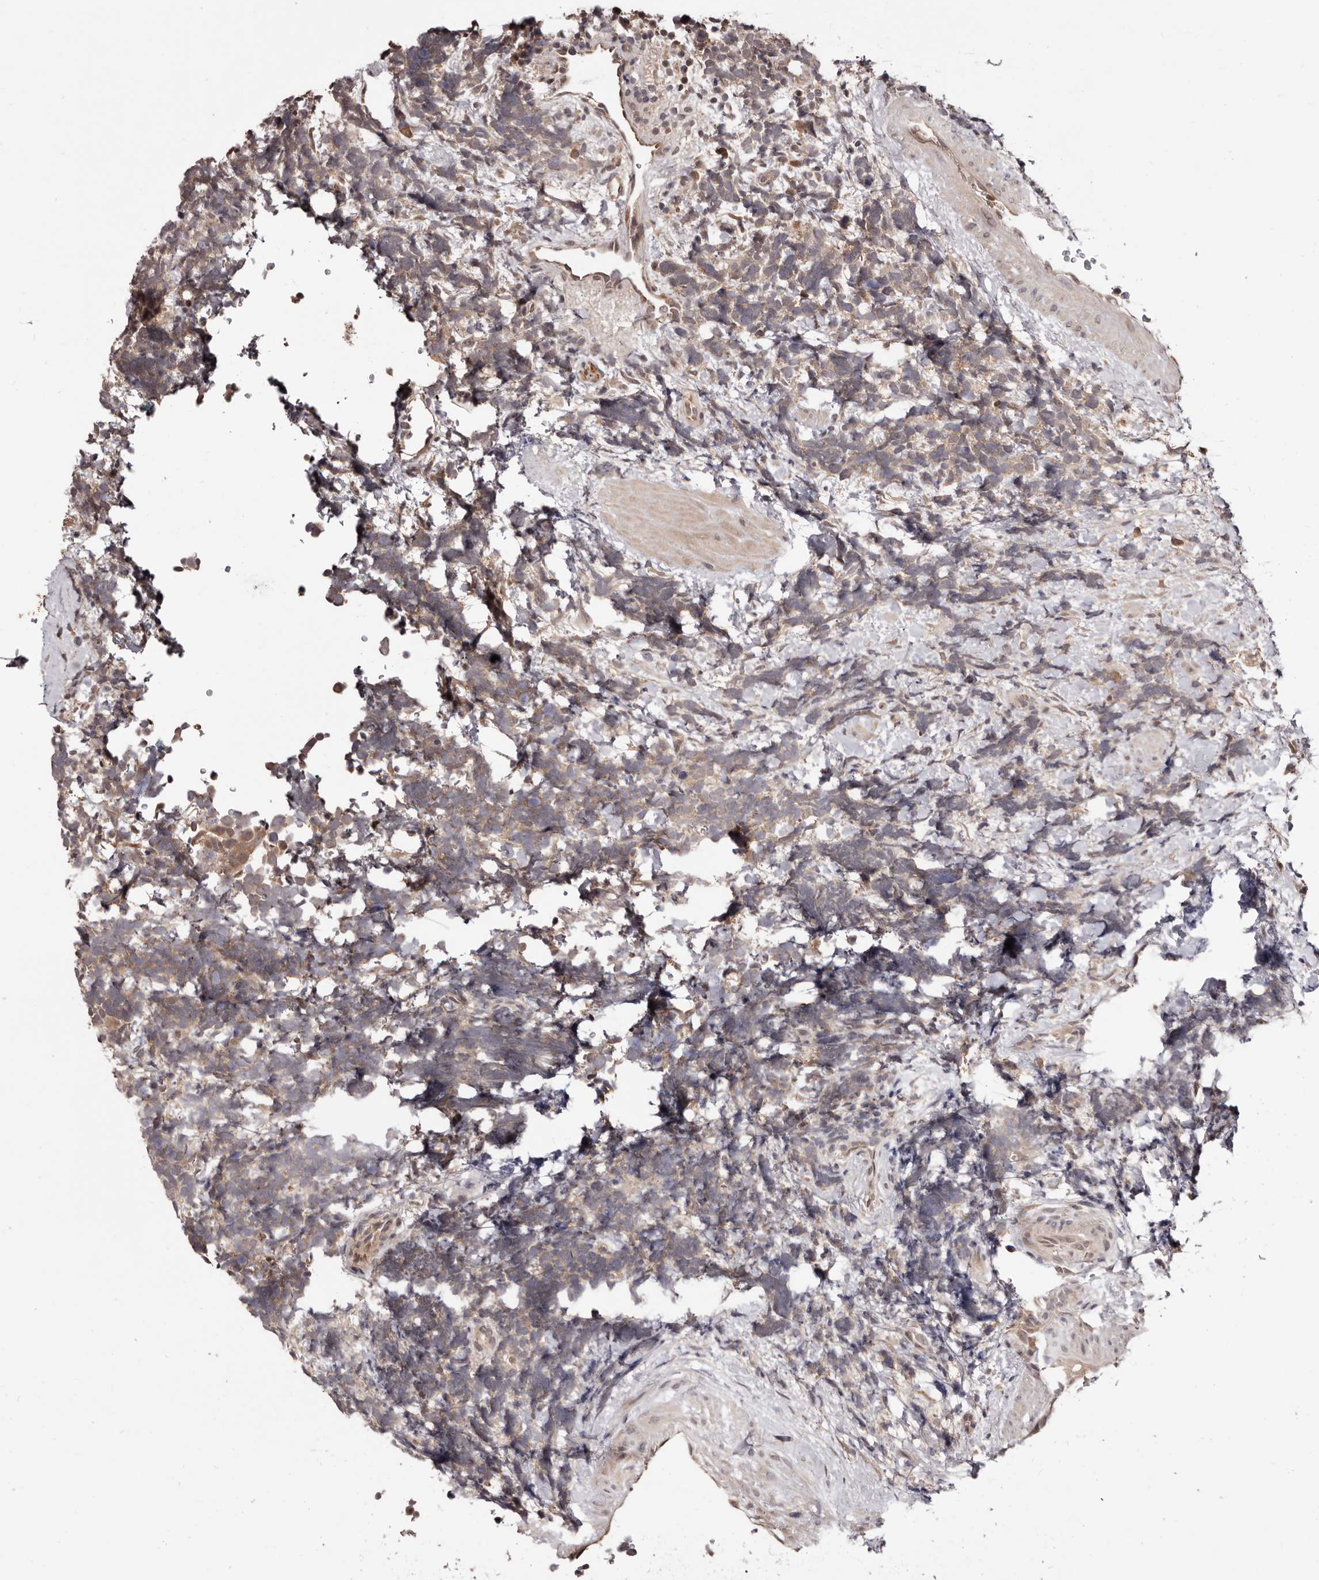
{"staining": {"intensity": "weak", "quantity": ">75%", "location": "cytoplasmic/membranous"}, "tissue": "urothelial cancer", "cell_type": "Tumor cells", "image_type": "cancer", "snomed": [{"axis": "morphology", "description": "Urothelial carcinoma, High grade"}, {"axis": "topography", "description": "Urinary bladder"}], "caption": "A high-resolution histopathology image shows IHC staining of urothelial carcinoma (high-grade), which displays weak cytoplasmic/membranous positivity in about >75% of tumor cells.", "gene": "MDP1", "patient": {"sex": "female", "age": 82}}